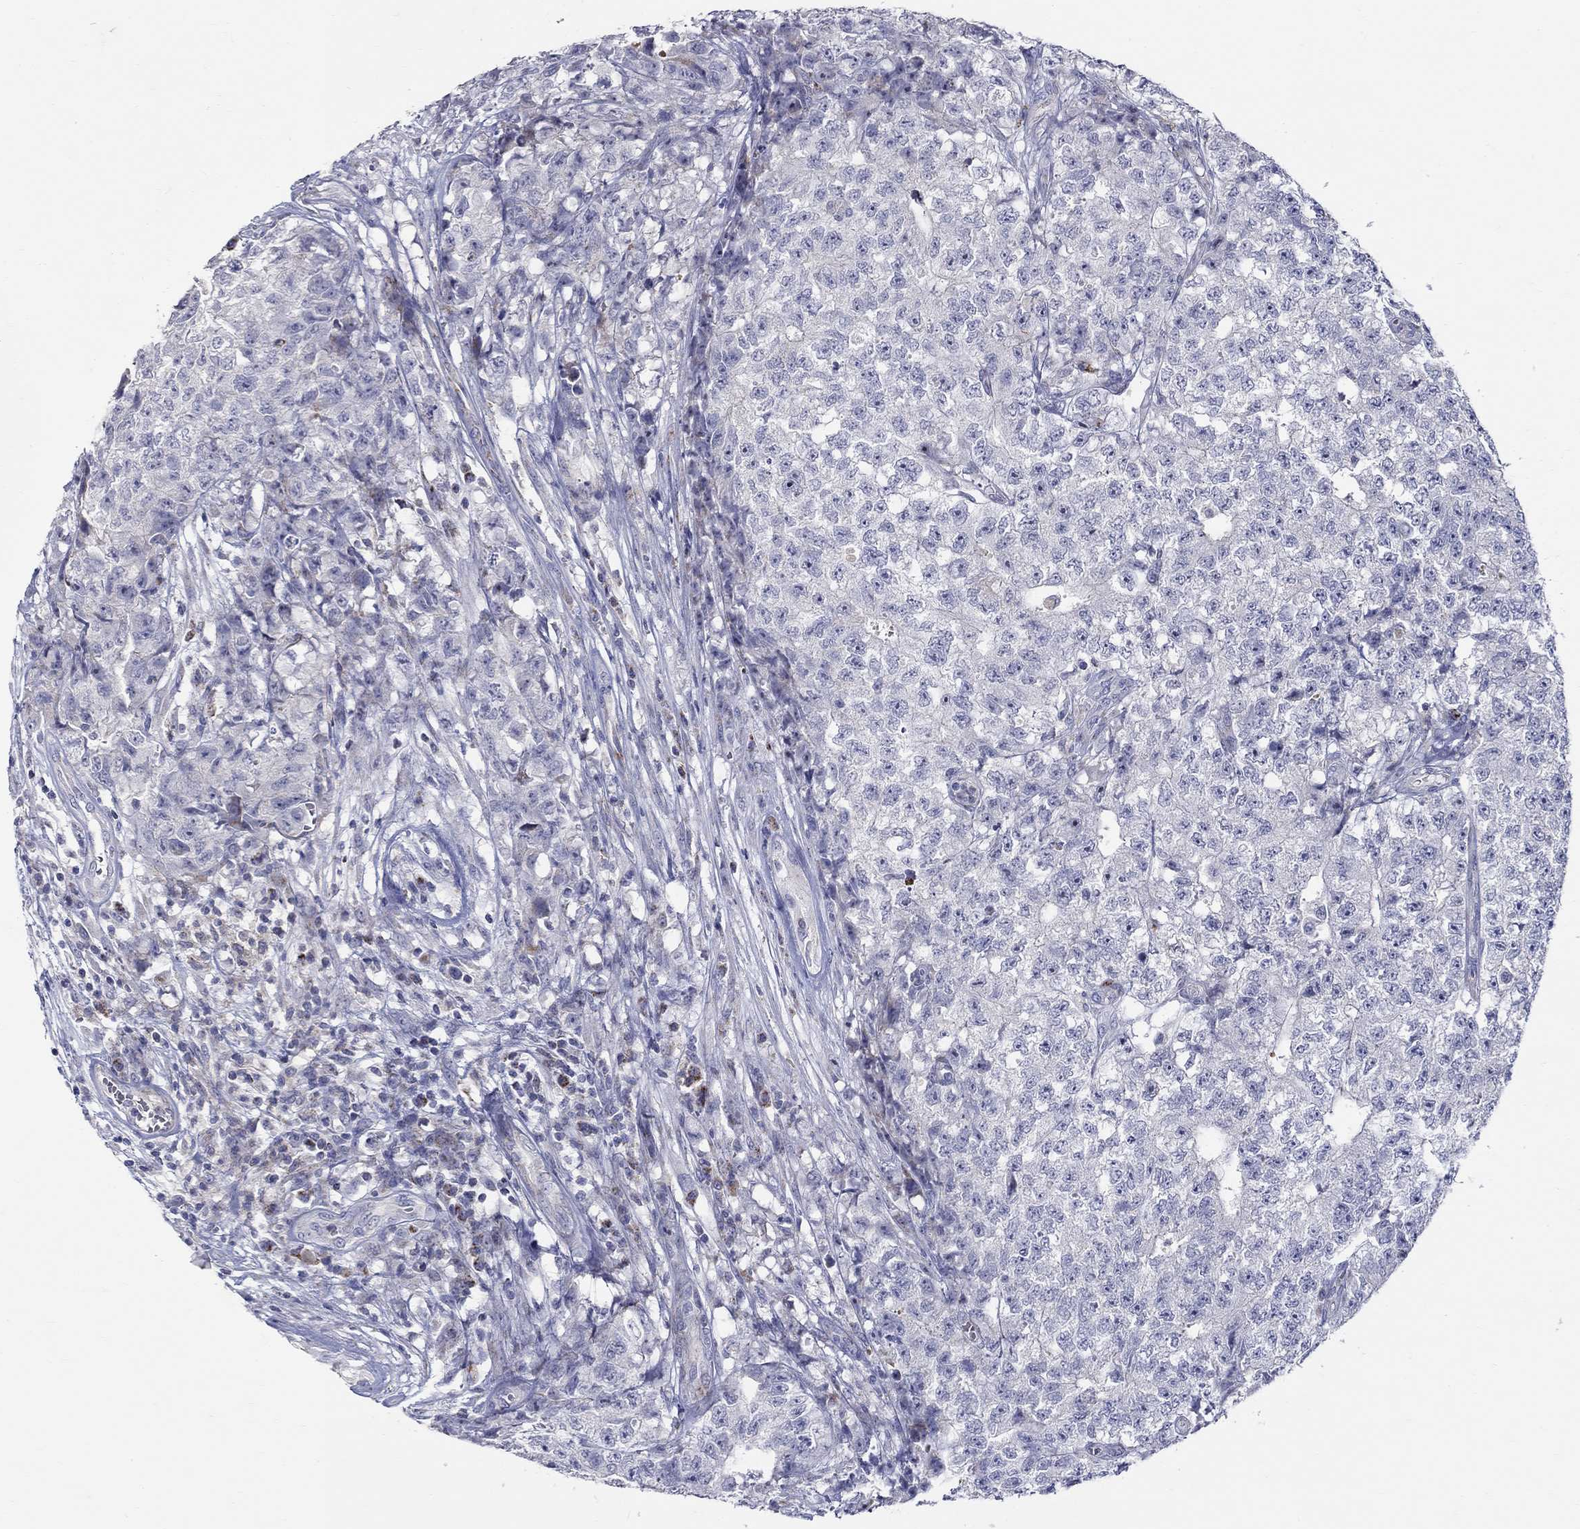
{"staining": {"intensity": "negative", "quantity": "none", "location": "none"}, "tissue": "testis cancer", "cell_type": "Tumor cells", "image_type": "cancer", "snomed": [{"axis": "morphology", "description": "Seminoma, NOS"}, {"axis": "morphology", "description": "Carcinoma, Embryonal, NOS"}, {"axis": "topography", "description": "Testis"}], "caption": "Tumor cells show no significant protein staining in embryonal carcinoma (testis).", "gene": "HMX2", "patient": {"sex": "male", "age": 22}}